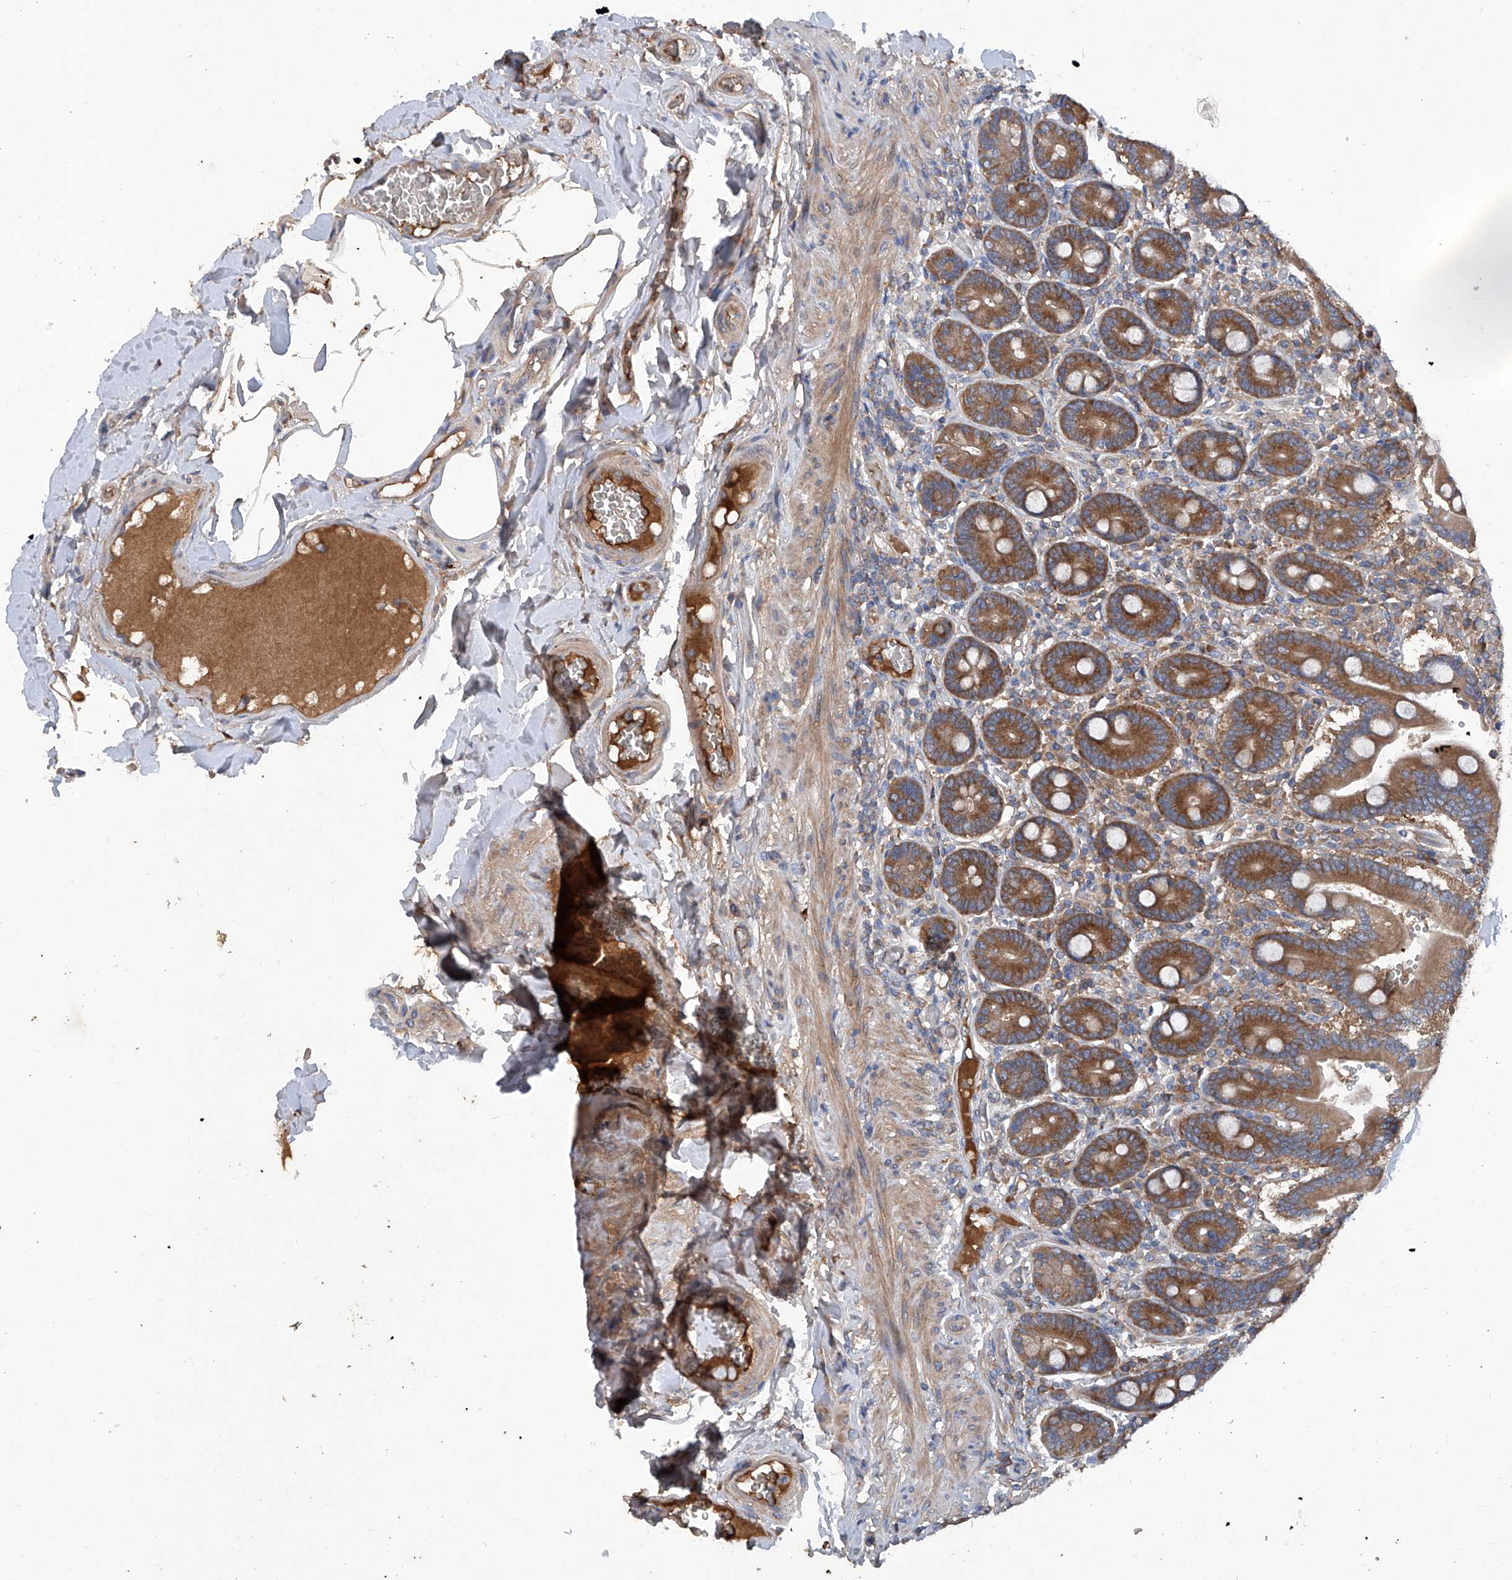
{"staining": {"intensity": "strong", "quantity": ">75%", "location": "cytoplasmic/membranous"}, "tissue": "duodenum", "cell_type": "Glandular cells", "image_type": "normal", "snomed": [{"axis": "morphology", "description": "Normal tissue, NOS"}, {"axis": "topography", "description": "Duodenum"}], "caption": "A brown stain shows strong cytoplasmic/membranous staining of a protein in glandular cells of benign duodenum. The staining is performed using DAB (3,3'-diaminobenzidine) brown chromogen to label protein expression. The nuclei are counter-stained blue using hematoxylin.", "gene": "ASCC3", "patient": {"sex": "female", "age": 62}}